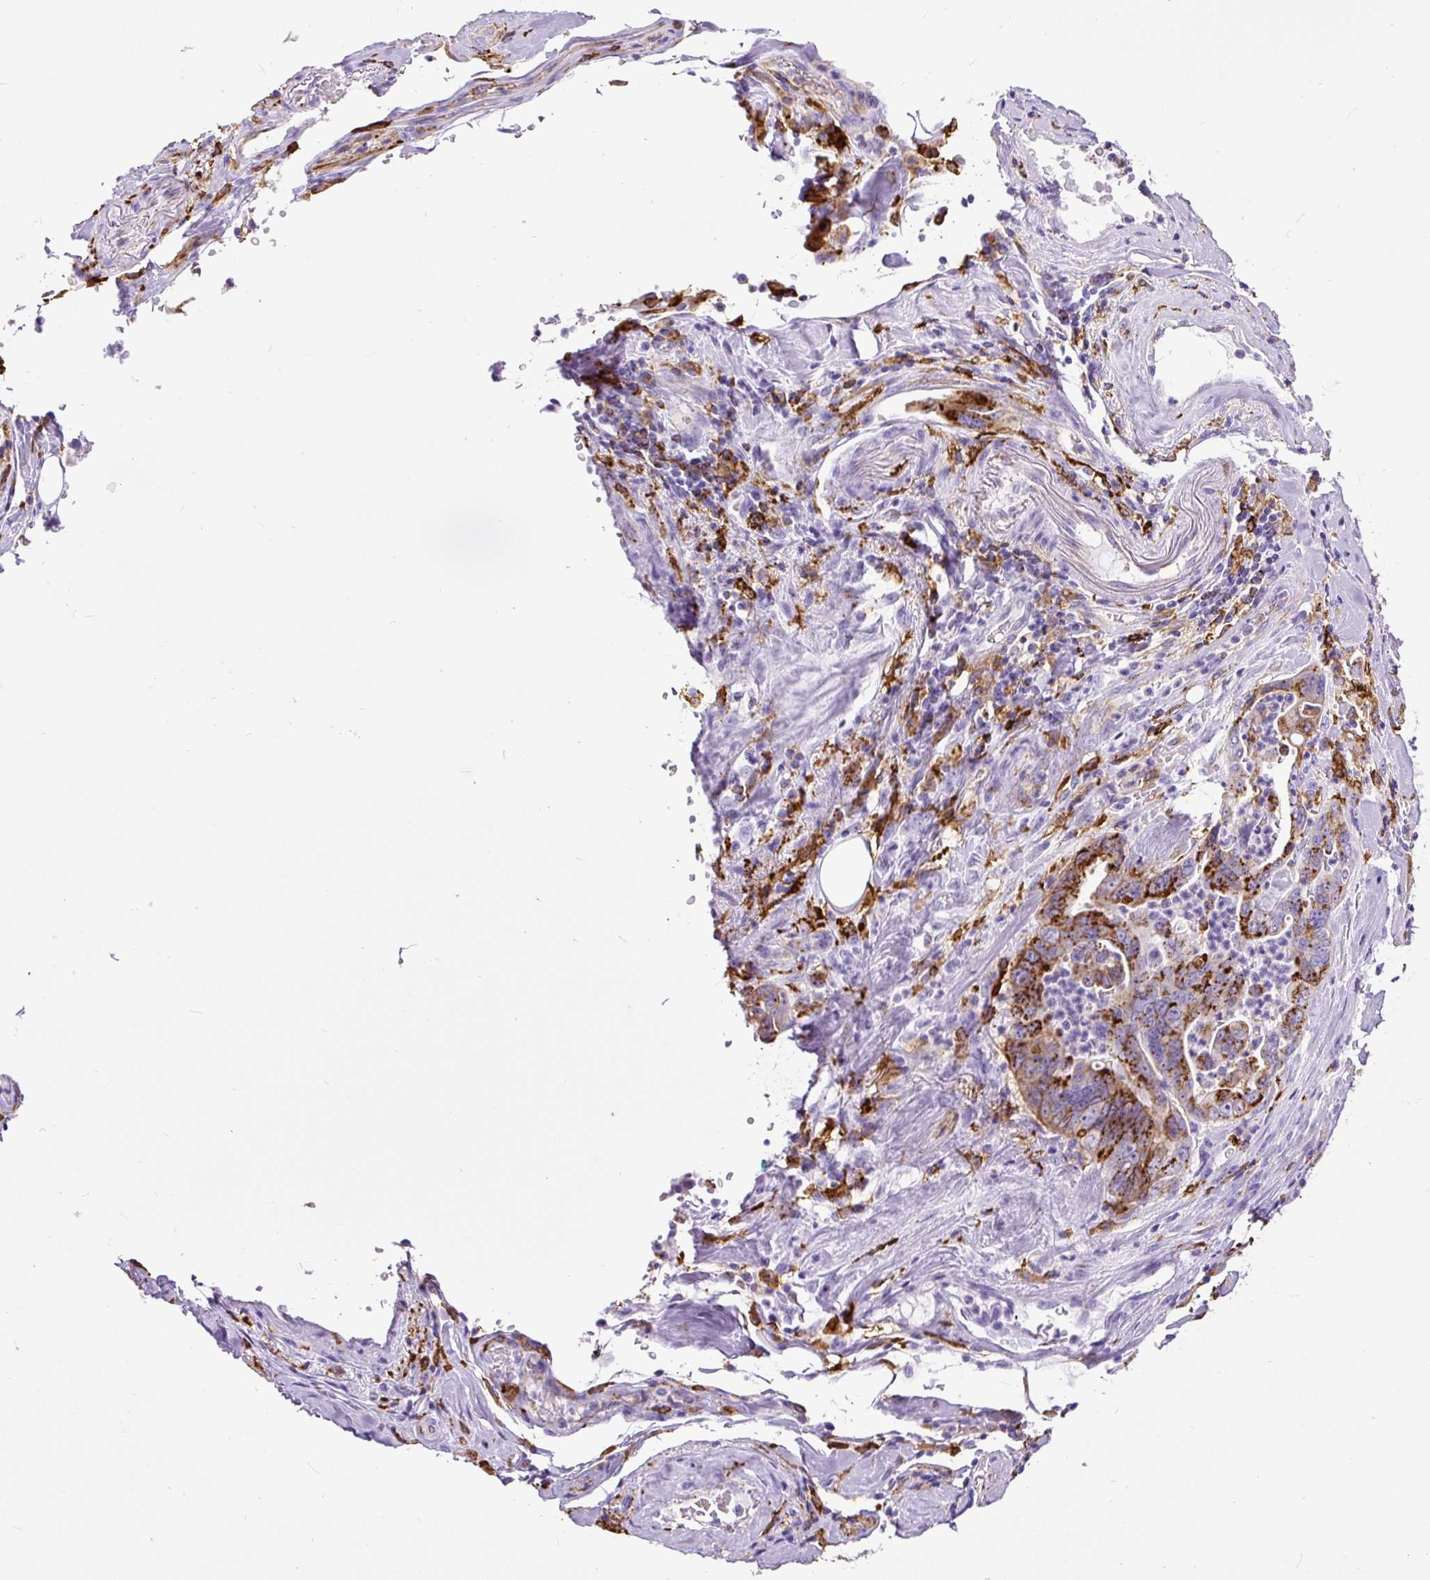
{"staining": {"intensity": "moderate", "quantity": "25%-75%", "location": "cytoplasmic/membranous"}, "tissue": "pancreatic cancer", "cell_type": "Tumor cells", "image_type": "cancer", "snomed": [{"axis": "morphology", "description": "Adenocarcinoma, NOS"}, {"axis": "topography", "description": "Pancreas"}], "caption": "A brown stain labels moderate cytoplasmic/membranous expression of a protein in human adenocarcinoma (pancreatic) tumor cells. The staining is performed using DAB brown chromogen to label protein expression. The nuclei are counter-stained blue using hematoxylin.", "gene": "HLA-DRA", "patient": {"sex": "male", "age": 70}}